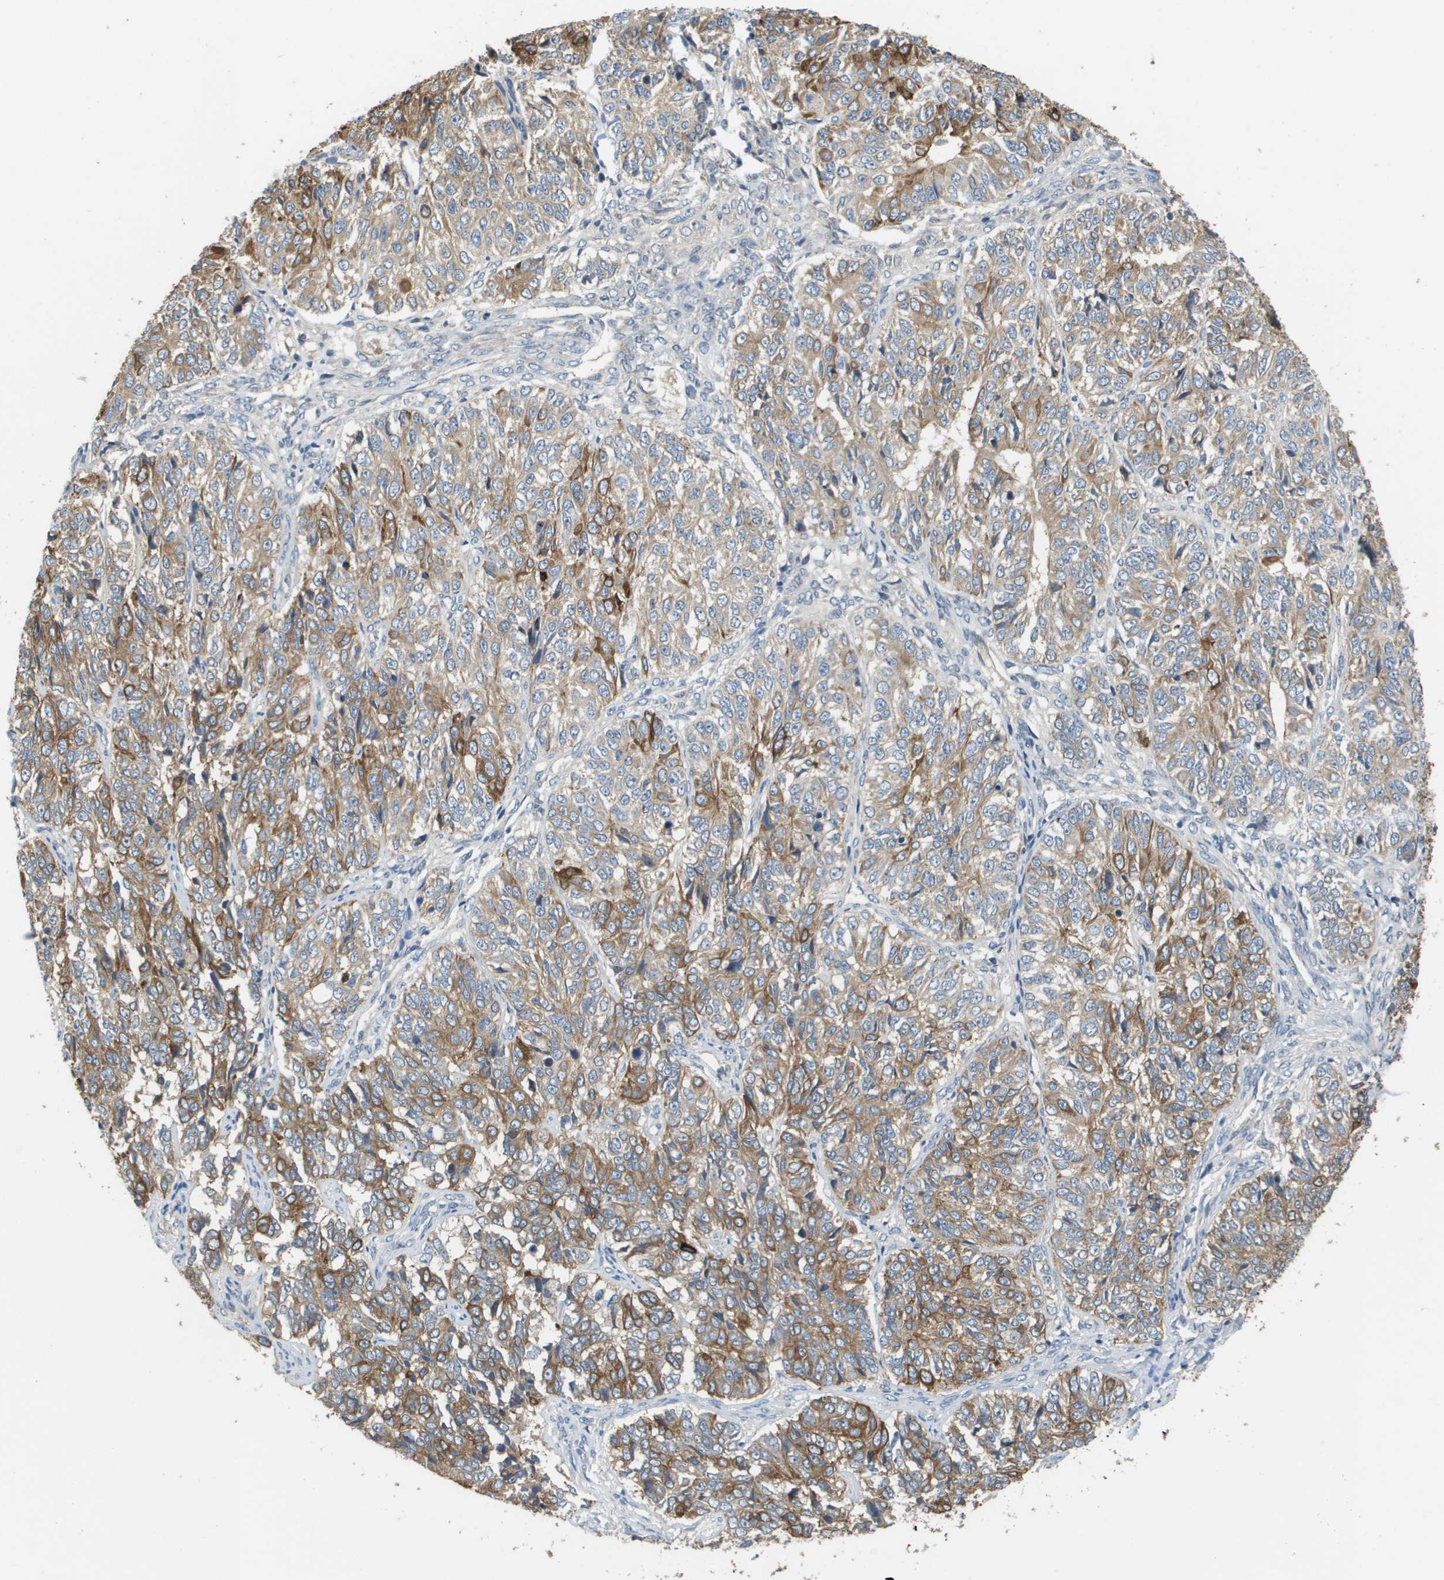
{"staining": {"intensity": "strong", "quantity": "25%-75%", "location": "cytoplasmic/membranous"}, "tissue": "ovarian cancer", "cell_type": "Tumor cells", "image_type": "cancer", "snomed": [{"axis": "morphology", "description": "Carcinoma, endometroid"}, {"axis": "topography", "description": "Ovary"}], "caption": "Protein staining by immunohistochemistry (IHC) reveals strong cytoplasmic/membranous staining in about 25%-75% of tumor cells in ovarian cancer (endometroid carcinoma).", "gene": "KRT23", "patient": {"sex": "female", "age": 51}}